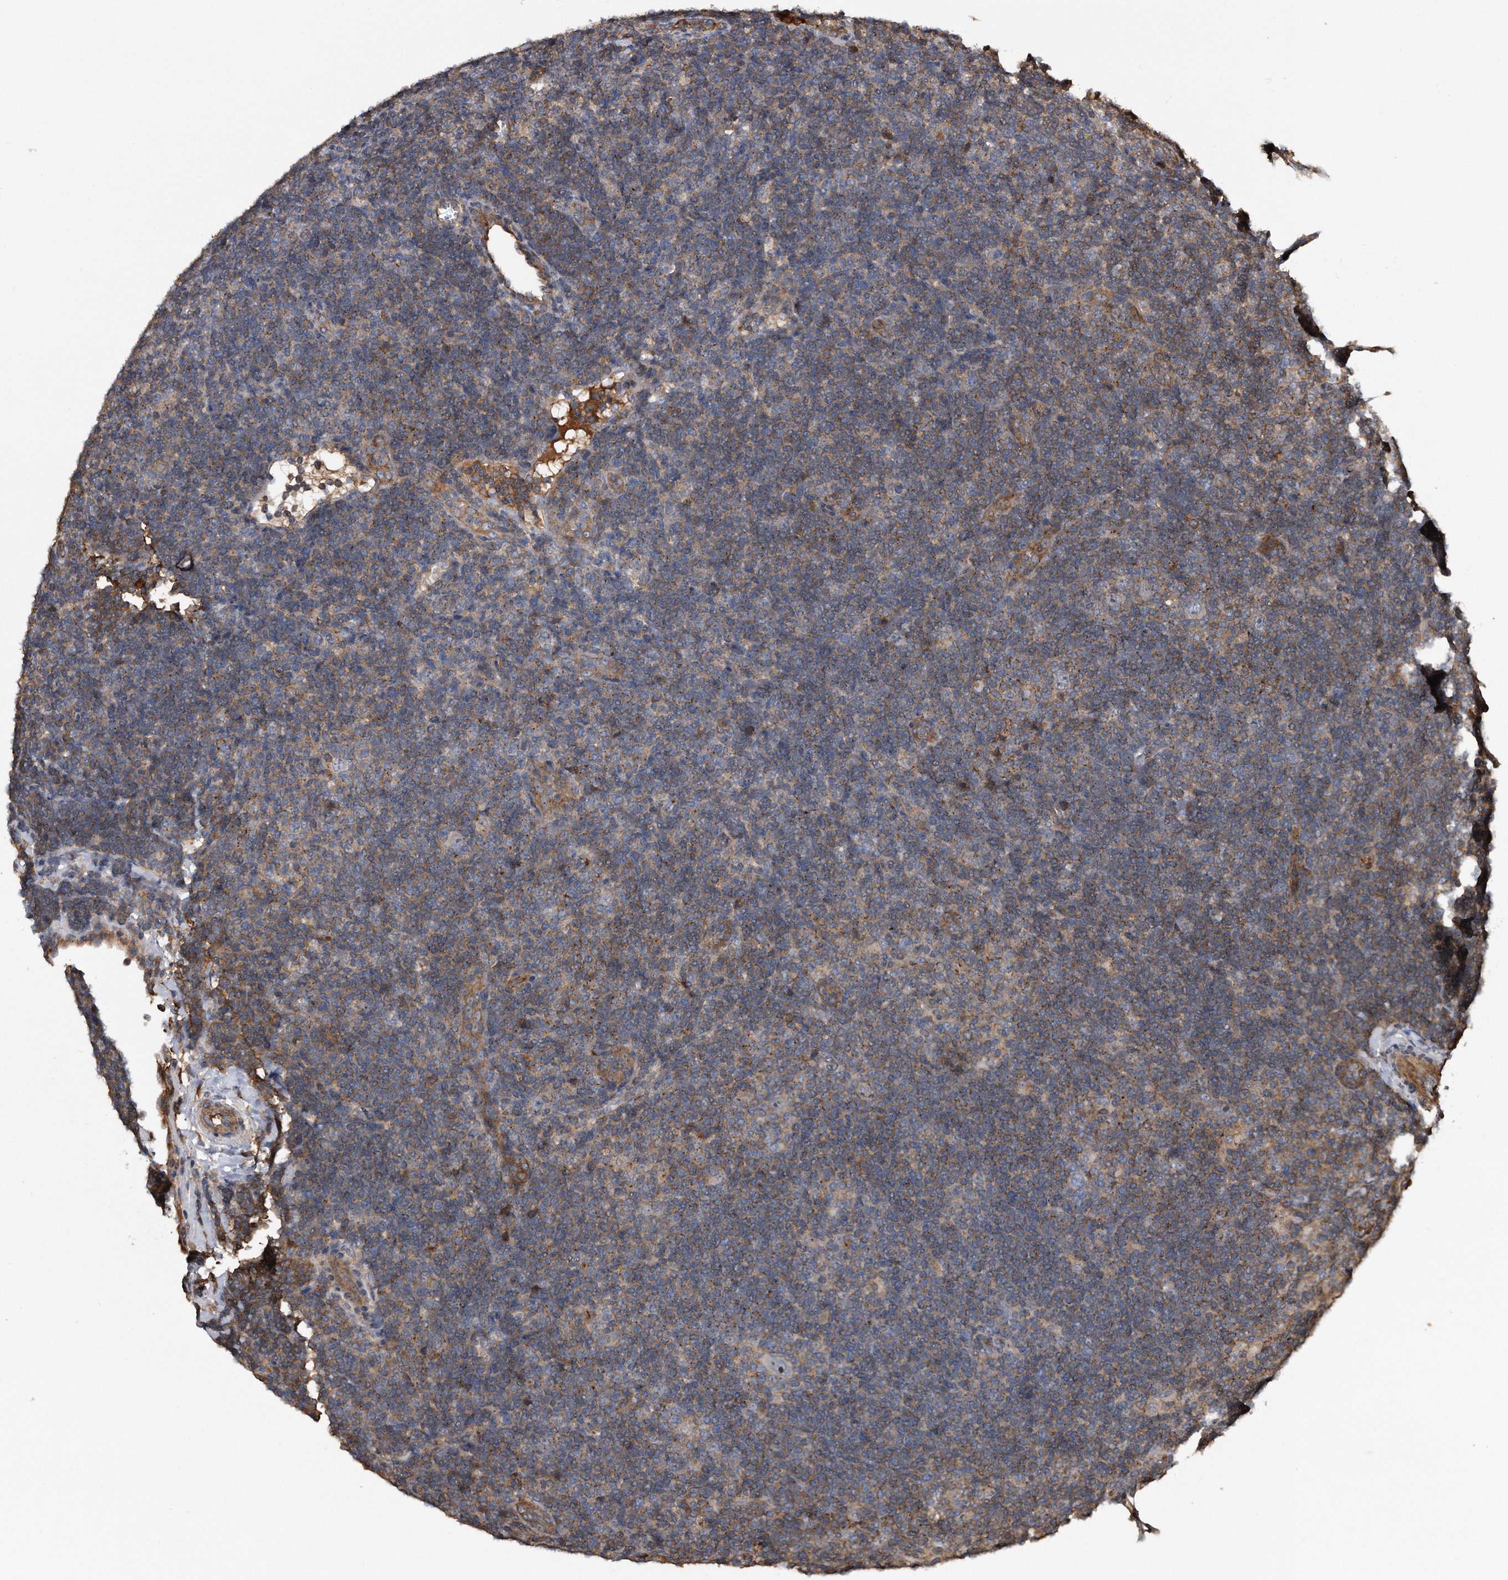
{"staining": {"intensity": "negative", "quantity": "none", "location": "none"}, "tissue": "lymphoma", "cell_type": "Tumor cells", "image_type": "cancer", "snomed": [{"axis": "morphology", "description": "Hodgkin's disease, NOS"}, {"axis": "topography", "description": "Lymph node"}], "caption": "High magnification brightfield microscopy of Hodgkin's disease stained with DAB (3,3'-diaminobenzidine) (brown) and counterstained with hematoxylin (blue): tumor cells show no significant expression.", "gene": "KCND3", "patient": {"sex": "female", "age": 57}}